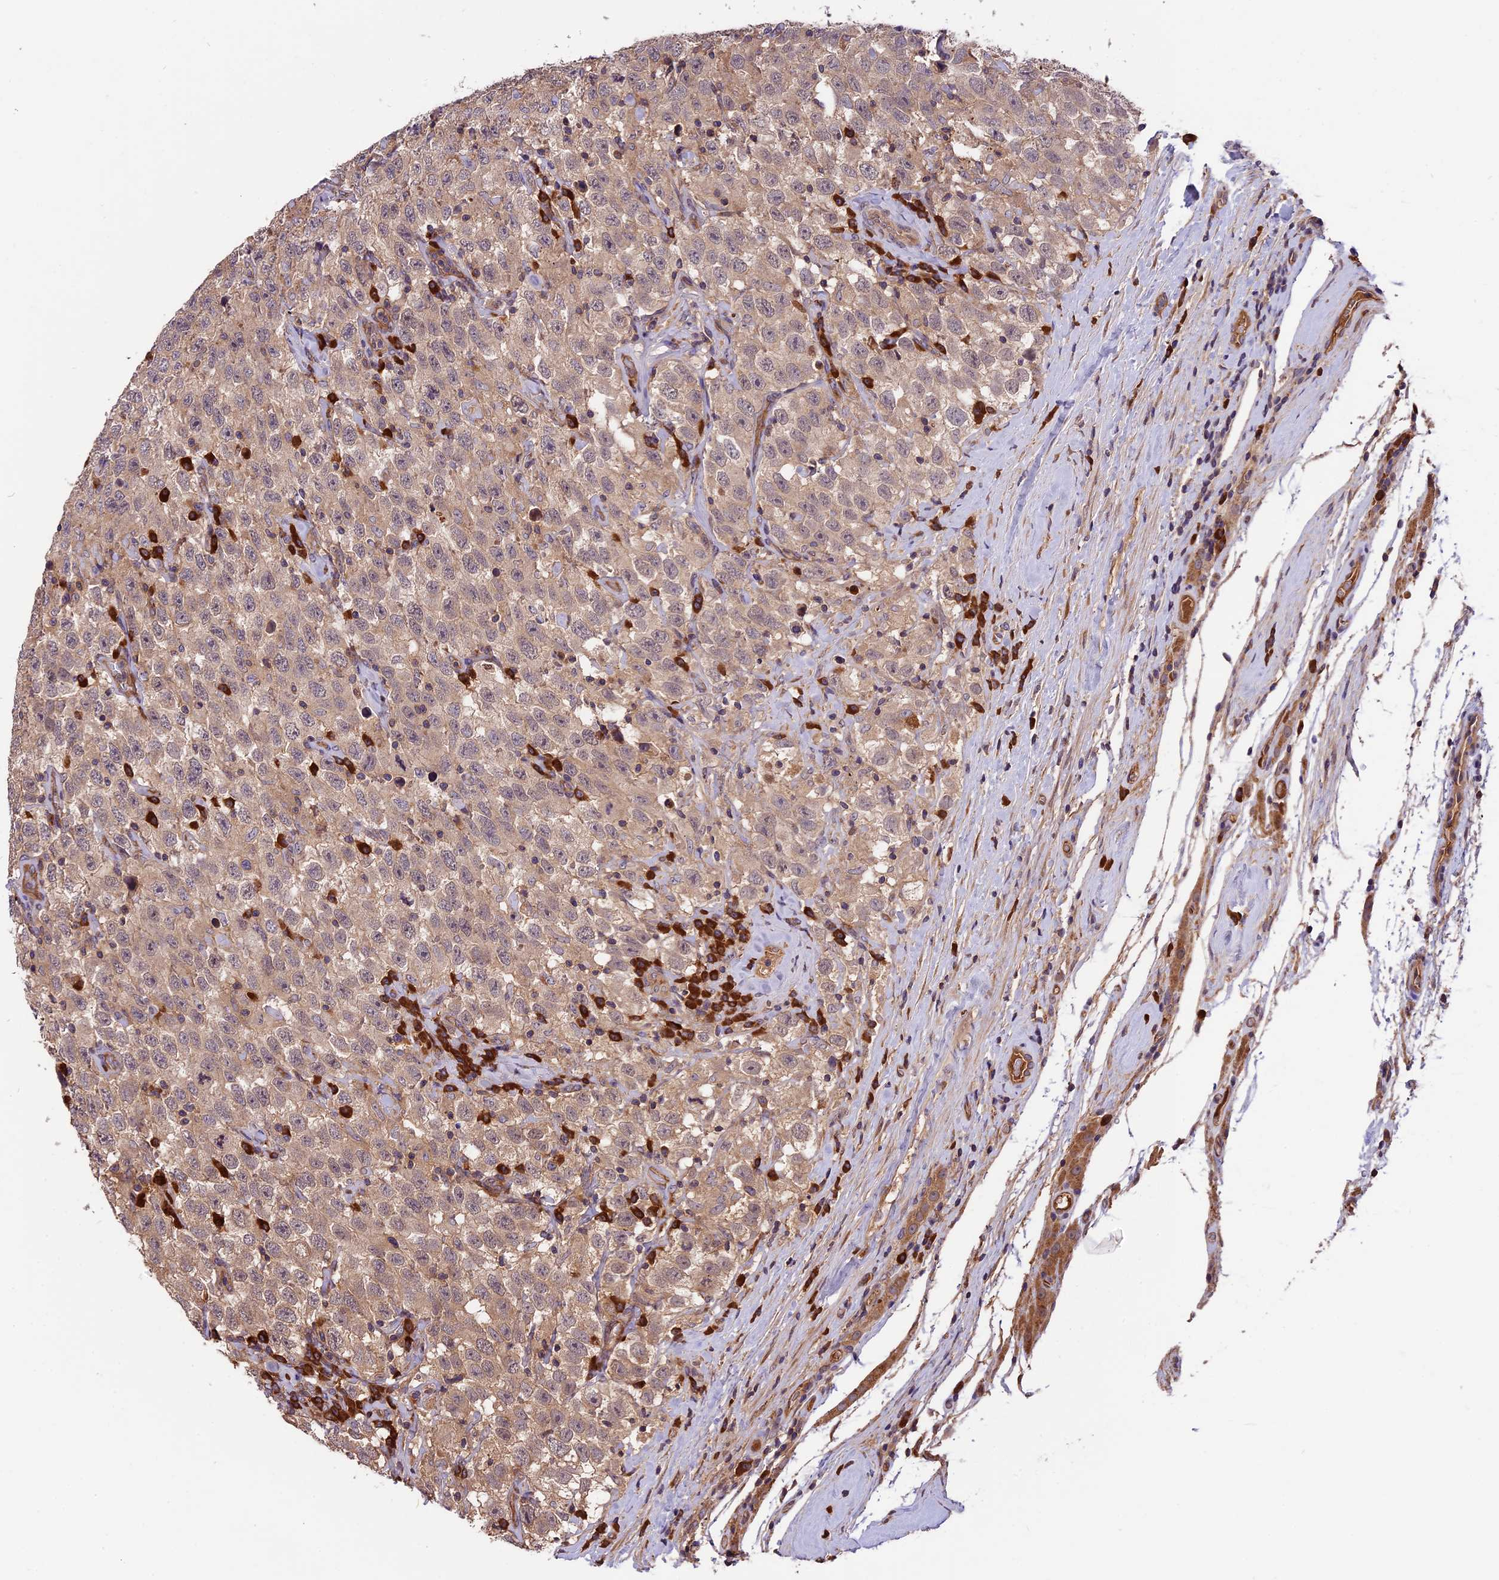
{"staining": {"intensity": "weak", "quantity": "25%-75%", "location": "cytoplasmic/membranous"}, "tissue": "testis cancer", "cell_type": "Tumor cells", "image_type": "cancer", "snomed": [{"axis": "morphology", "description": "Seminoma, NOS"}, {"axis": "topography", "description": "Testis"}], "caption": "Protein expression analysis of testis seminoma reveals weak cytoplasmic/membranous expression in about 25%-75% of tumor cells.", "gene": "SETD6", "patient": {"sex": "male", "age": 41}}